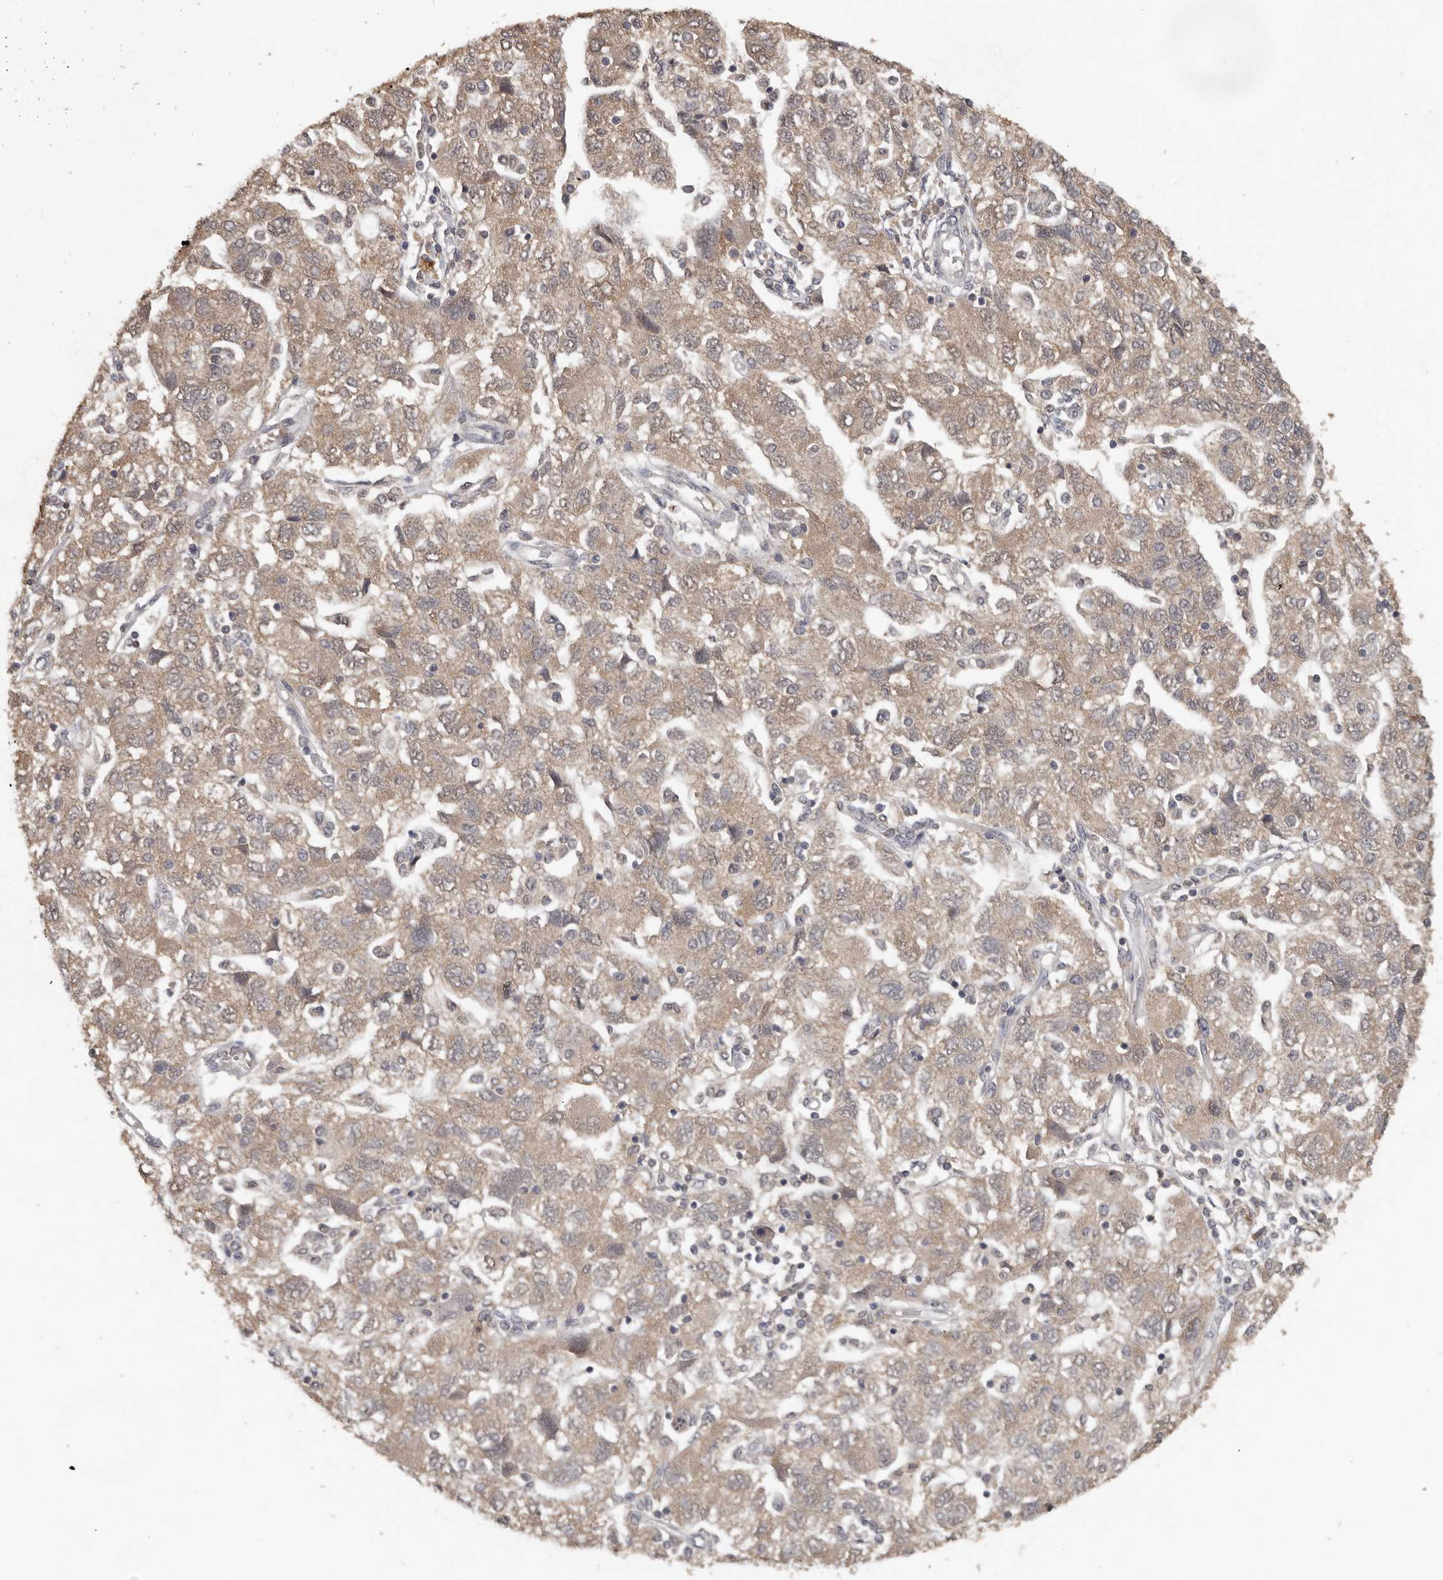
{"staining": {"intensity": "weak", "quantity": ">75%", "location": "cytoplasmic/membranous"}, "tissue": "ovarian cancer", "cell_type": "Tumor cells", "image_type": "cancer", "snomed": [{"axis": "morphology", "description": "Carcinoma, NOS"}, {"axis": "morphology", "description": "Cystadenocarcinoma, serous, NOS"}, {"axis": "topography", "description": "Ovary"}], "caption": "A histopathology image showing weak cytoplasmic/membranous expression in approximately >75% of tumor cells in carcinoma (ovarian), as visualized by brown immunohistochemical staining.", "gene": "MTF1", "patient": {"sex": "female", "age": 69}}